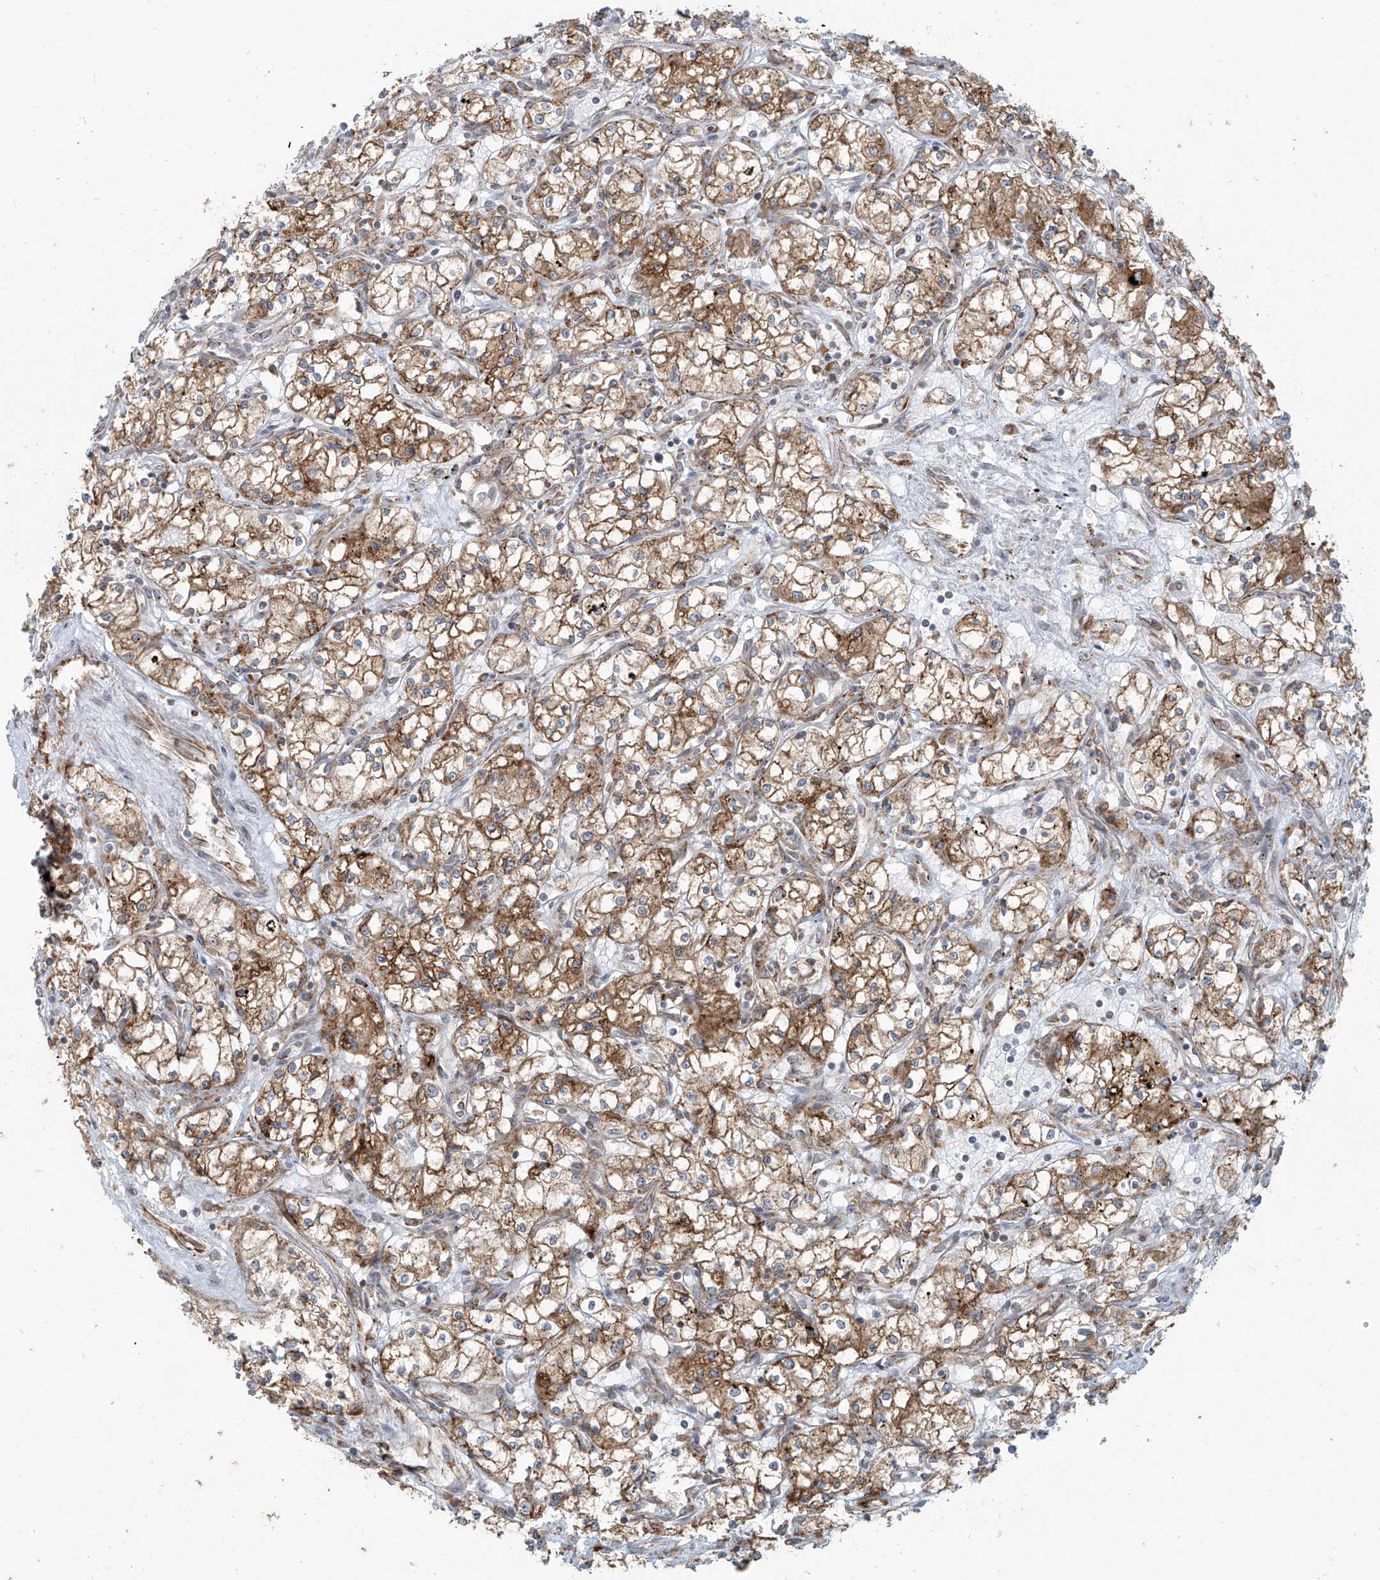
{"staining": {"intensity": "moderate", "quantity": ">75%", "location": "cytoplasmic/membranous"}, "tissue": "renal cancer", "cell_type": "Tumor cells", "image_type": "cancer", "snomed": [{"axis": "morphology", "description": "Adenocarcinoma, NOS"}, {"axis": "topography", "description": "Kidney"}], "caption": "The immunohistochemical stain shows moderate cytoplasmic/membranous positivity in tumor cells of adenocarcinoma (renal) tissue.", "gene": "KATNIP", "patient": {"sex": "male", "age": 59}}